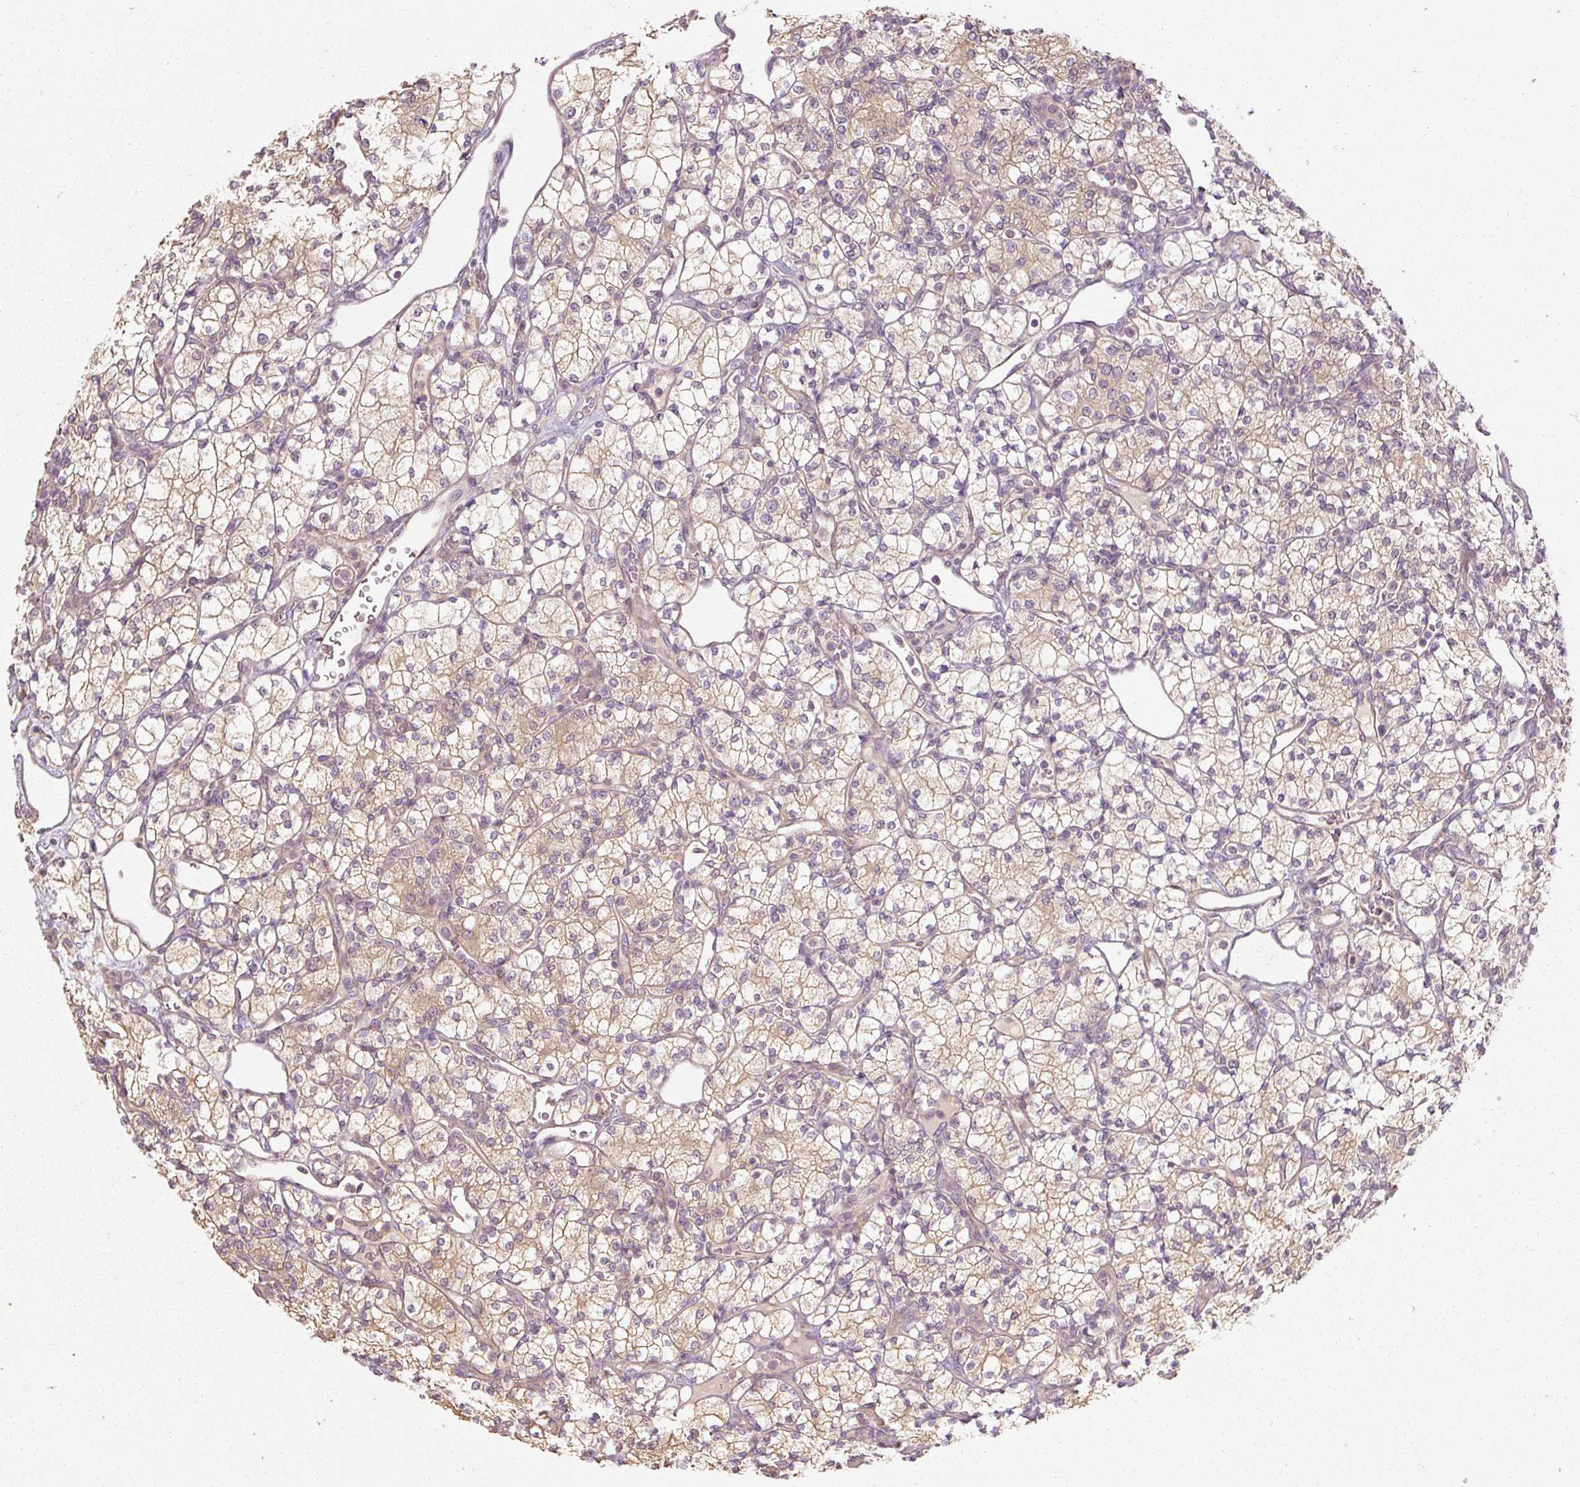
{"staining": {"intensity": "moderate", "quantity": "25%-75%", "location": "cytoplasmic/membranous"}, "tissue": "renal cancer", "cell_type": "Tumor cells", "image_type": "cancer", "snomed": [{"axis": "morphology", "description": "Adenocarcinoma, NOS"}, {"axis": "topography", "description": "Kidney"}], "caption": "This image exhibits renal adenocarcinoma stained with immunohistochemistry (IHC) to label a protein in brown. The cytoplasmic/membranous of tumor cells show moderate positivity for the protein. Nuclei are counter-stained blue.", "gene": "RB1CC1", "patient": {"sex": "male", "age": 77}}